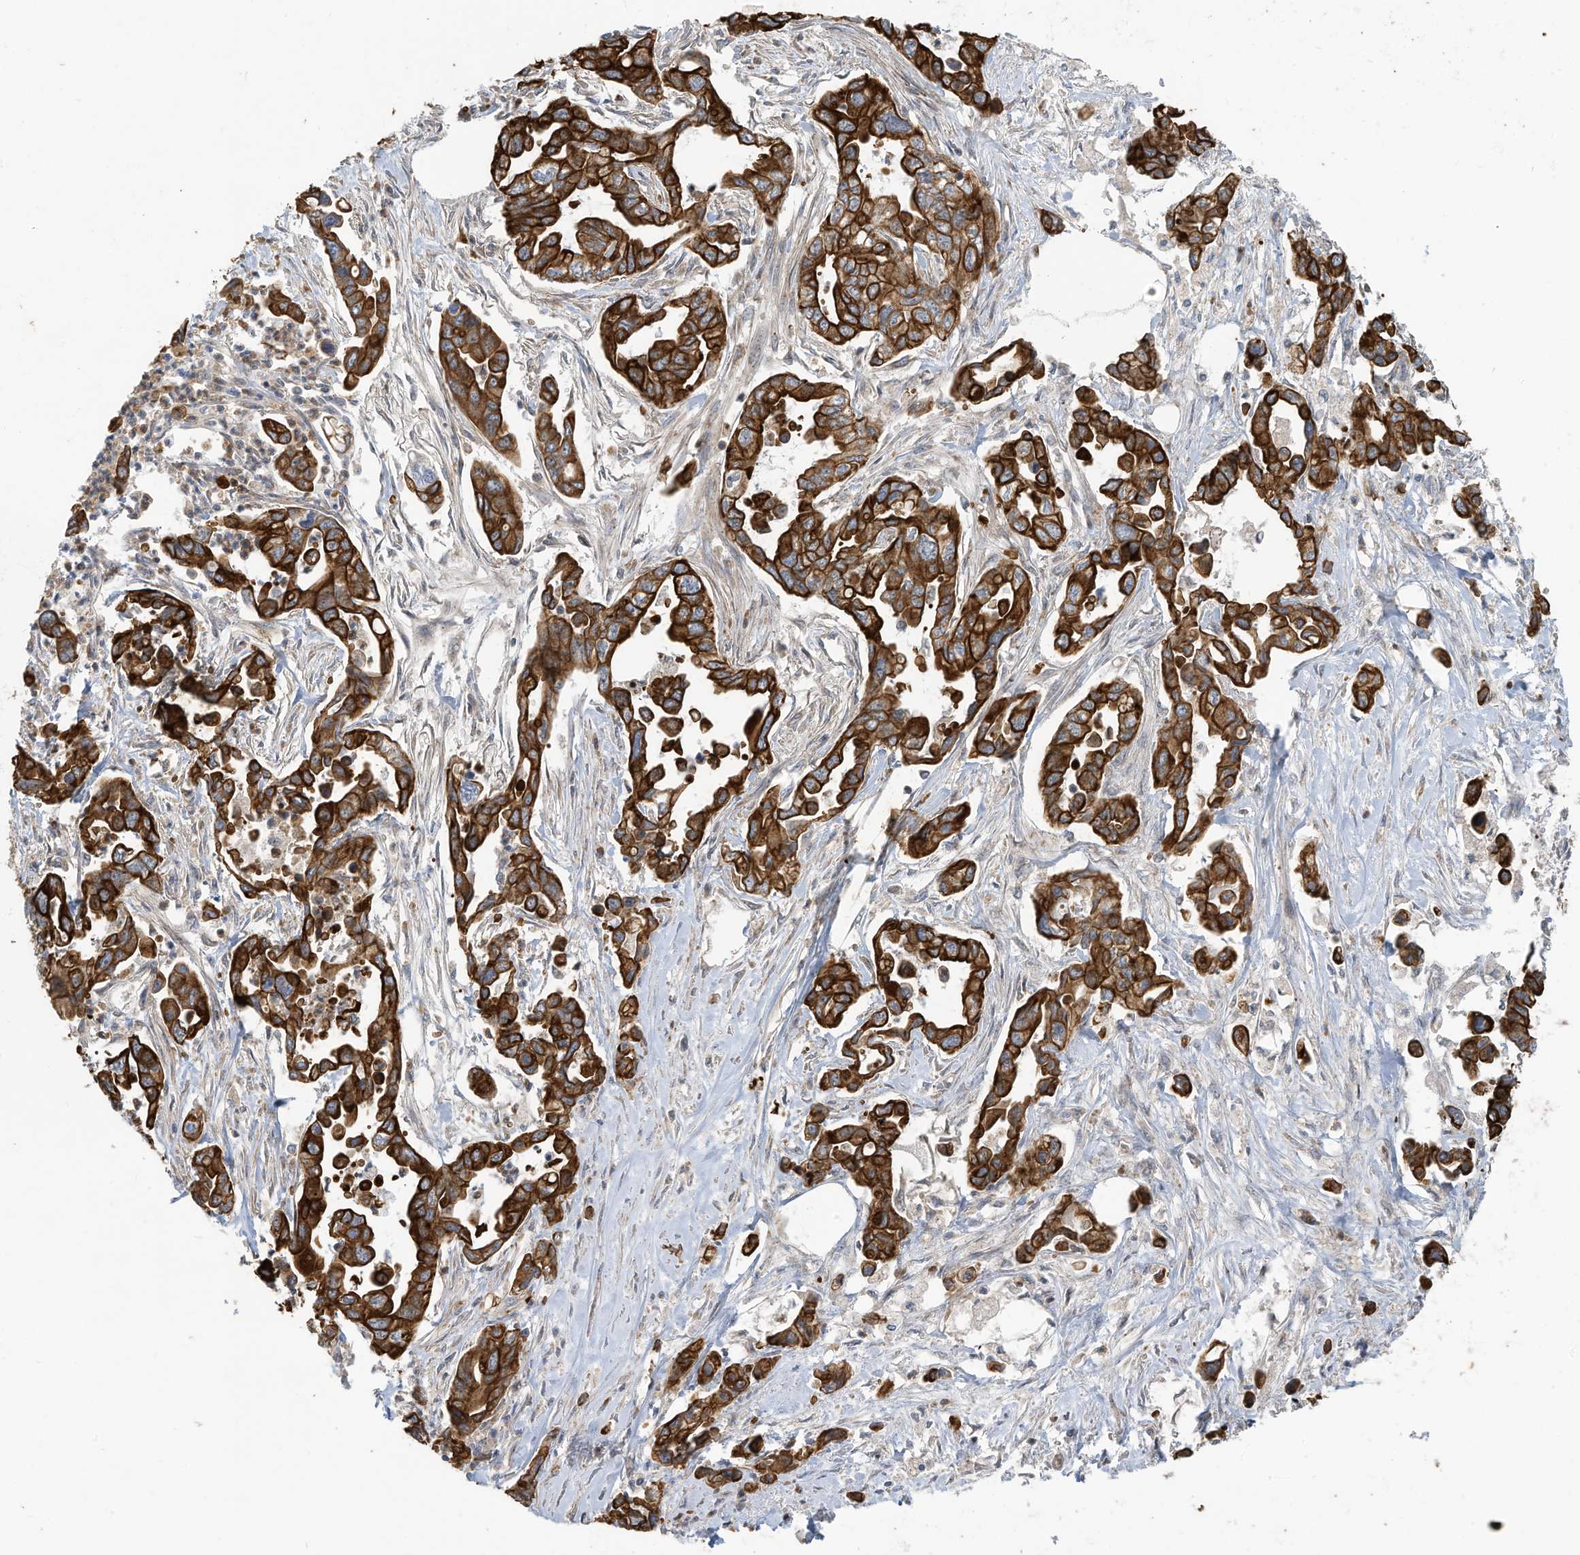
{"staining": {"intensity": "strong", "quantity": ">75%", "location": "cytoplasmic/membranous"}, "tissue": "pancreatic cancer", "cell_type": "Tumor cells", "image_type": "cancer", "snomed": [{"axis": "morphology", "description": "Adenocarcinoma, NOS"}, {"axis": "topography", "description": "Pancreas"}], "caption": "Protein expression analysis of human pancreatic cancer (adenocarcinoma) reveals strong cytoplasmic/membranous positivity in approximately >75% of tumor cells.", "gene": "C2orf74", "patient": {"sex": "male", "age": 70}}